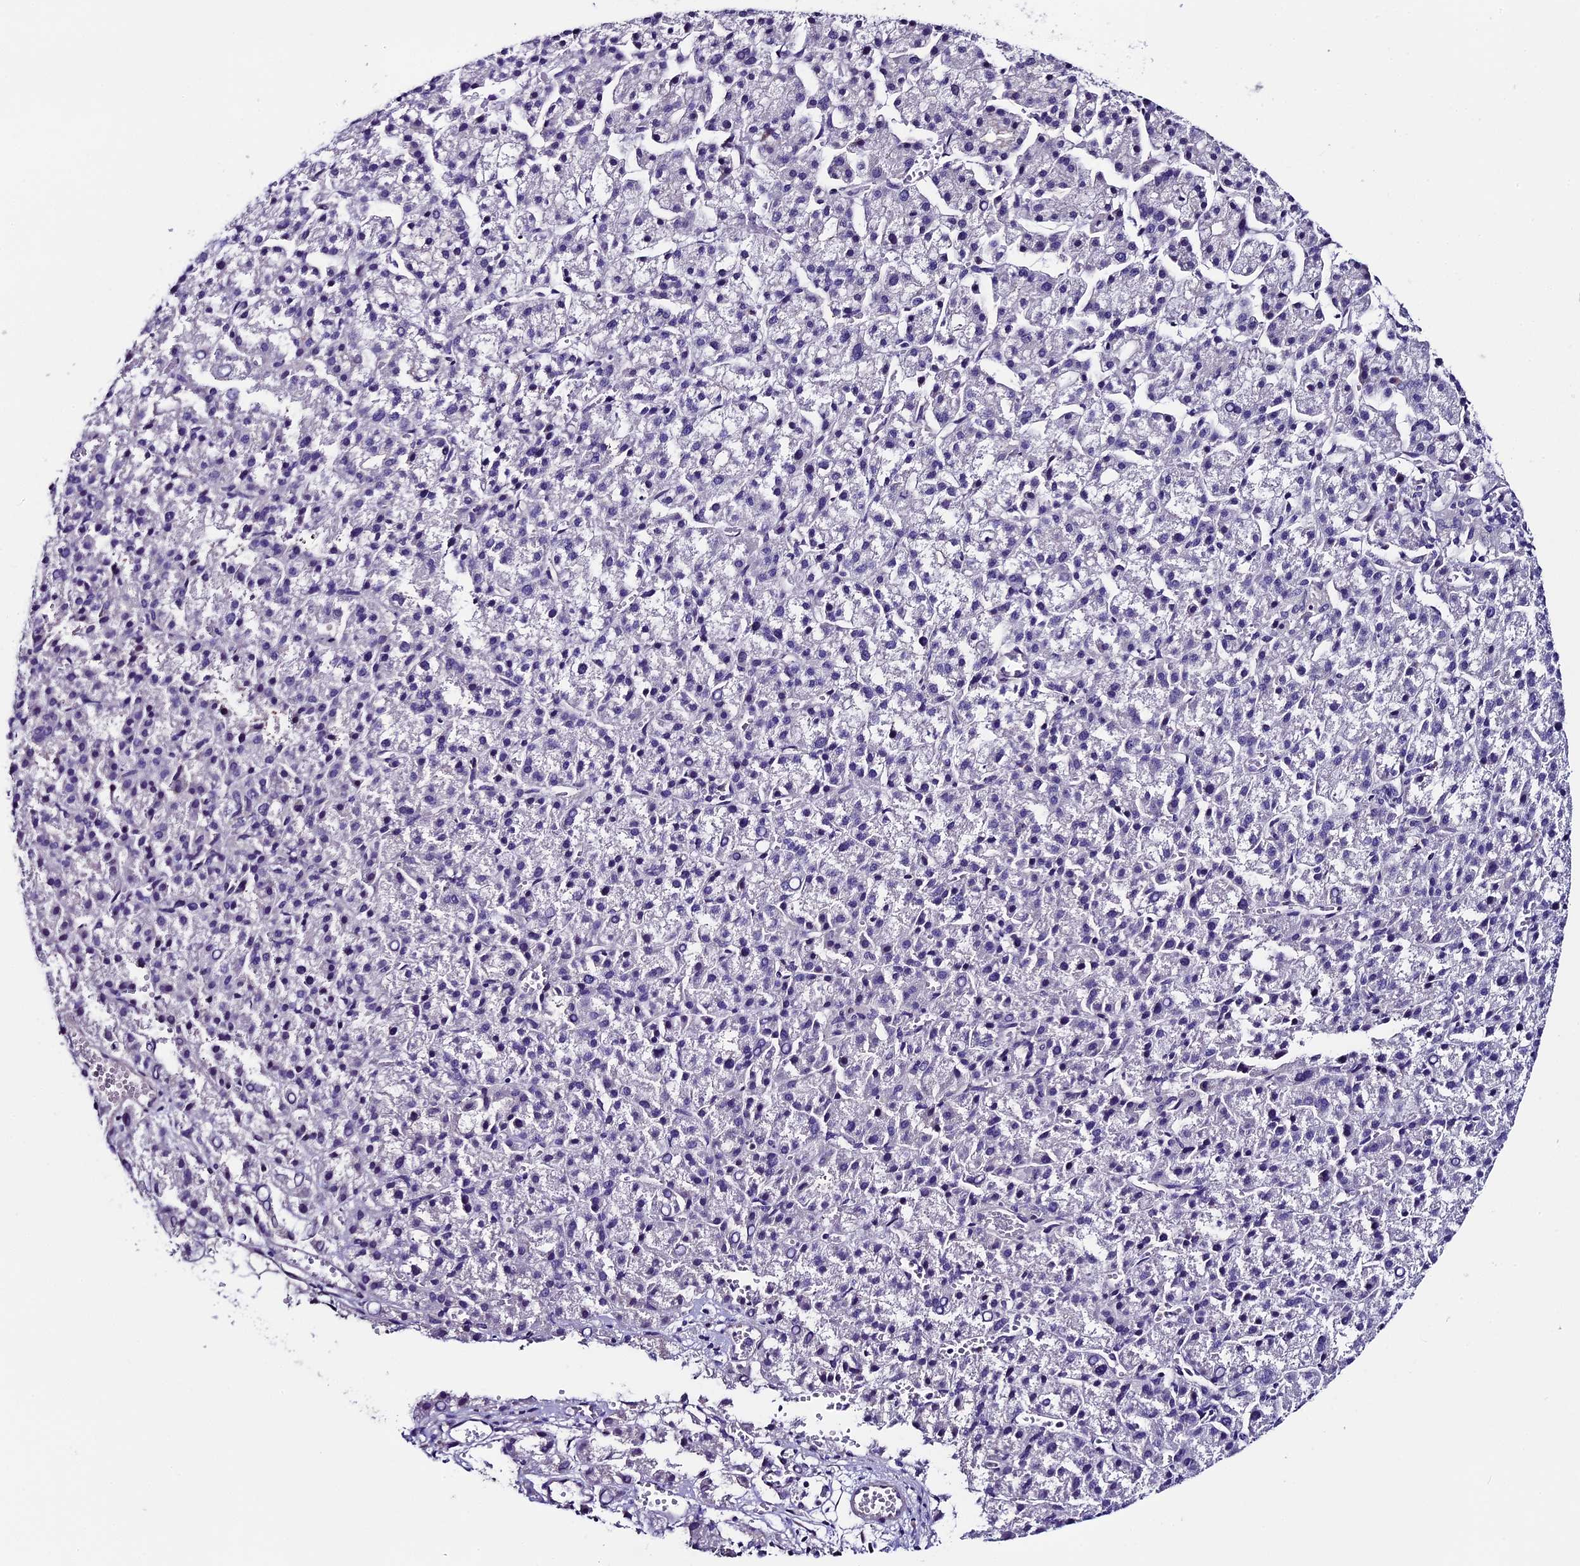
{"staining": {"intensity": "negative", "quantity": "none", "location": "none"}, "tissue": "liver cancer", "cell_type": "Tumor cells", "image_type": "cancer", "snomed": [{"axis": "morphology", "description": "Carcinoma, Hepatocellular, NOS"}, {"axis": "topography", "description": "Liver"}], "caption": "High power microscopy histopathology image of an immunohistochemistry micrograph of liver cancer, revealing no significant expression in tumor cells.", "gene": "SIPA1L3", "patient": {"sex": "female", "age": 58}}